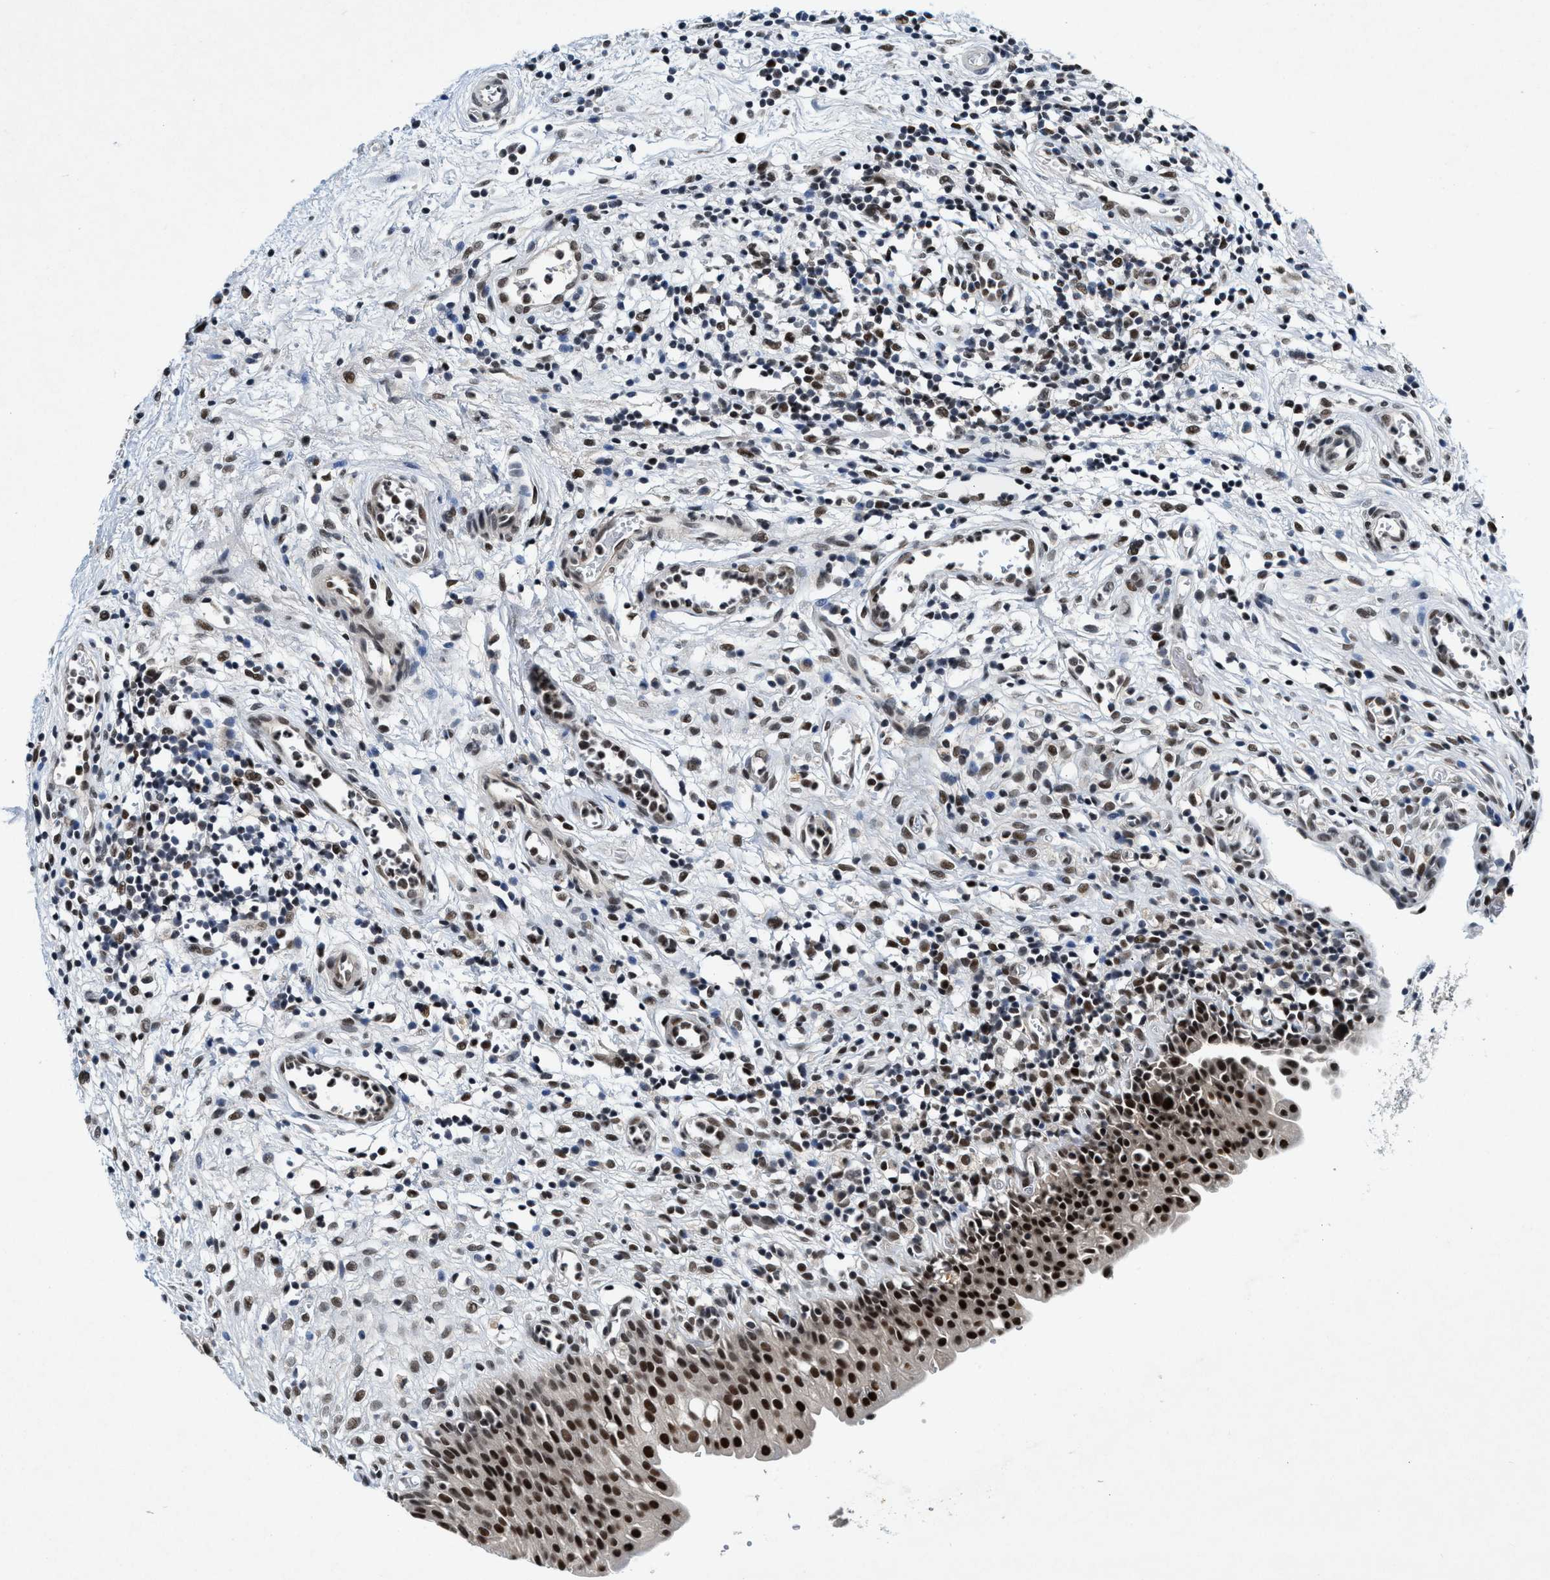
{"staining": {"intensity": "strong", "quantity": ">75%", "location": "nuclear"}, "tissue": "urinary bladder", "cell_type": "Urothelial cells", "image_type": "normal", "snomed": [{"axis": "morphology", "description": "Normal tissue, NOS"}, {"axis": "topography", "description": "Urinary bladder"}], "caption": "Immunohistochemistry micrograph of benign urinary bladder: urinary bladder stained using IHC reveals high levels of strong protein expression localized specifically in the nuclear of urothelial cells, appearing as a nuclear brown color.", "gene": "NCOA1", "patient": {"sex": "male", "age": 37}}